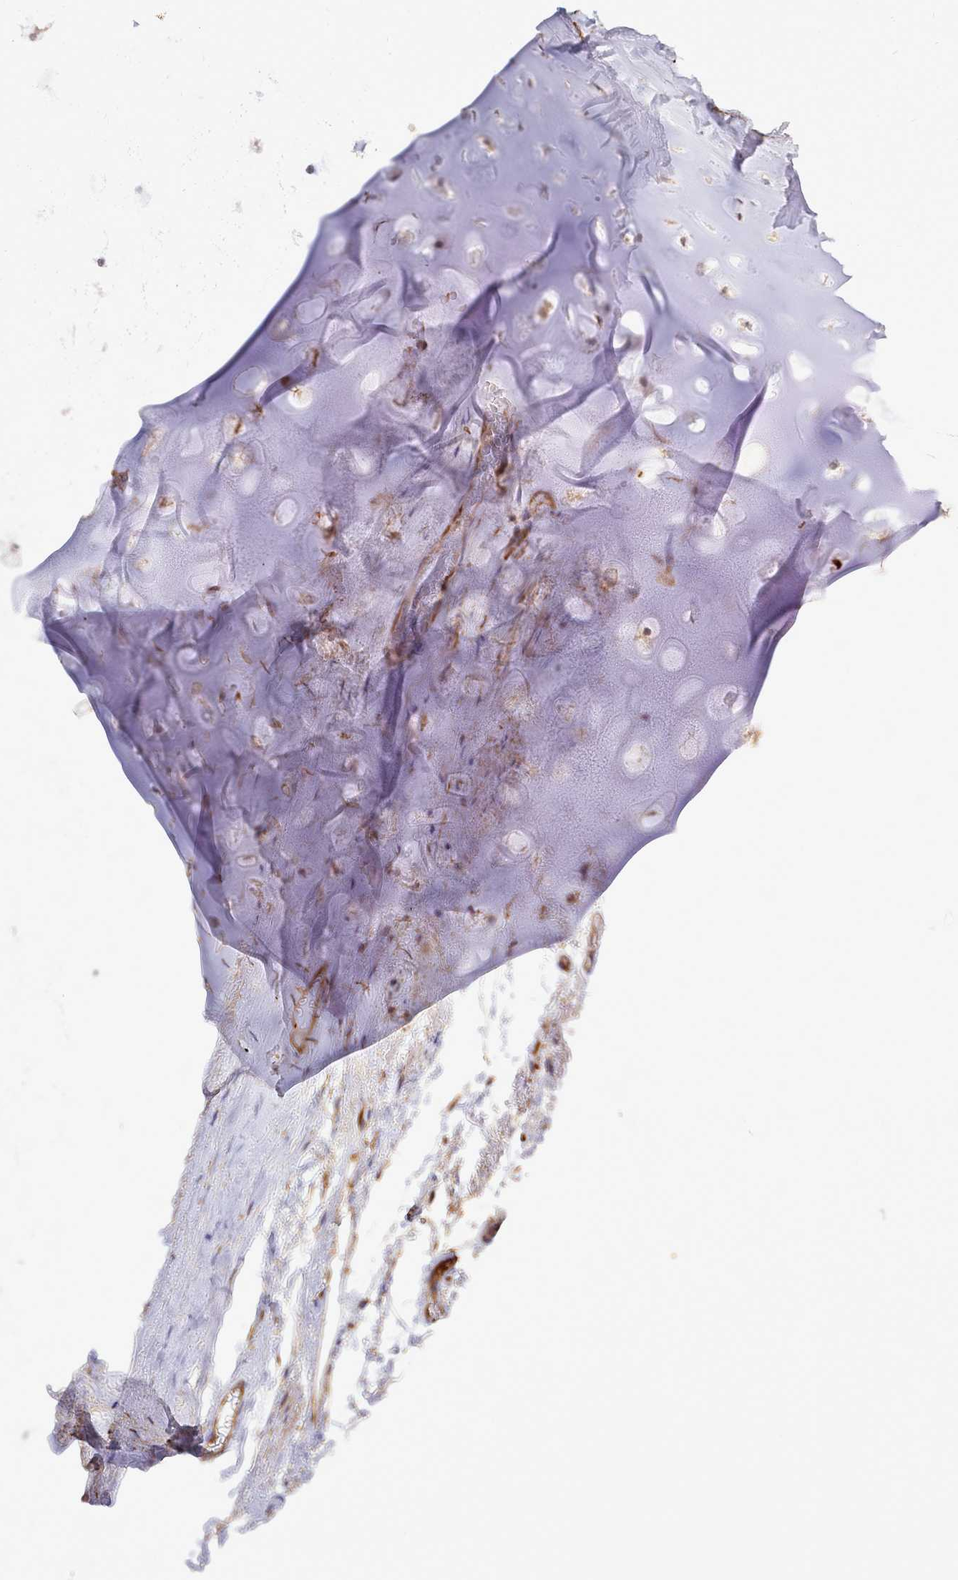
{"staining": {"intensity": "negative", "quantity": "none", "location": "none"}, "tissue": "adipose tissue", "cell_type": "Adipocytes", "image_type": "normal", "snomed": [{"axis": "morphology", "description": "Normal tissue, NOS"}, {"axis": "topography", "description": "Cartilage tissue"}], "caption": "Immunohistochemistry (IHC) image of unremarkable human adipose tissue stained for a protein (brown), which displays no staining in adipocytes.", "gene": "ZC3H13", "patient": {"sex": "male", "age": 66}}